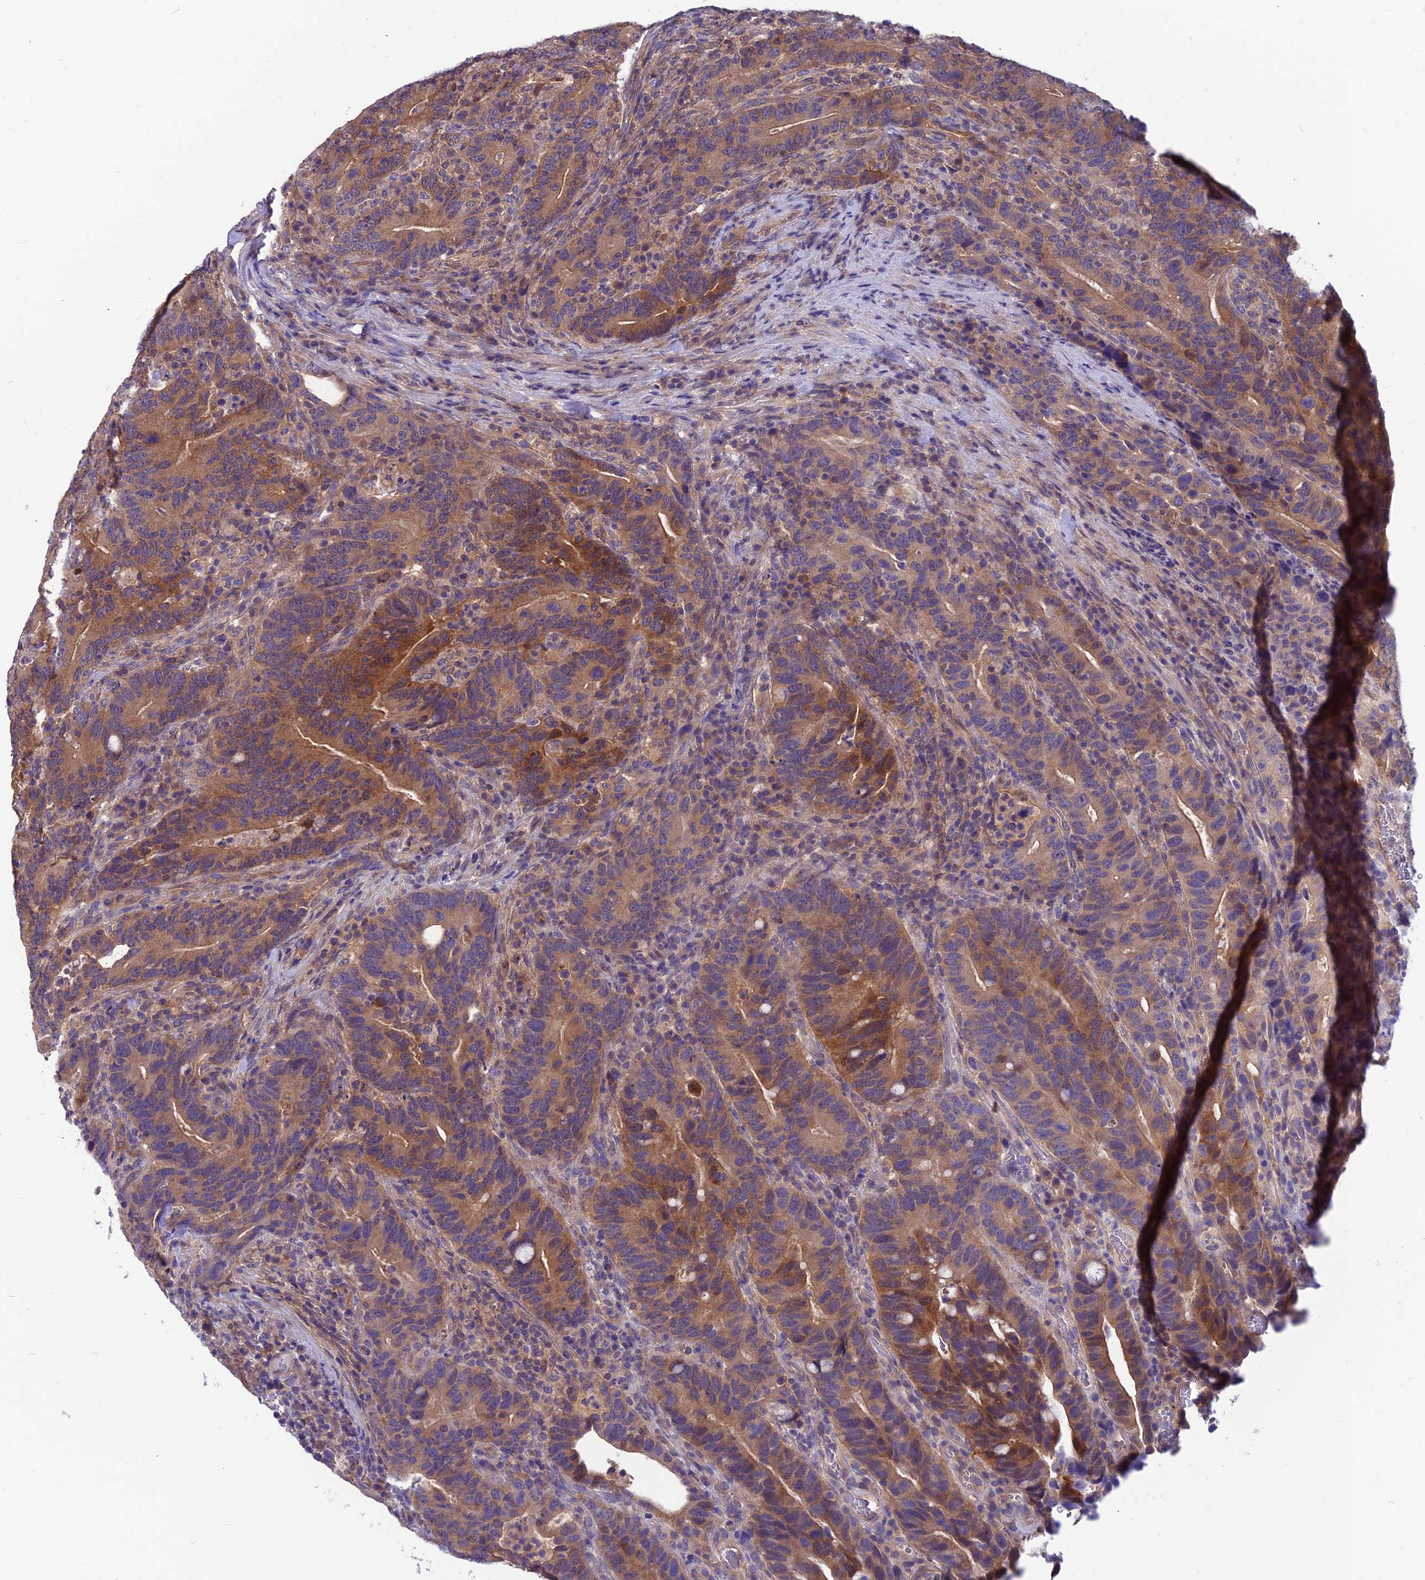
{"staining": {"intensity": "moderate", "quantity": ">75%", "location": "cytoplasmic/membranous"}, "tissue": "colorectal cancer", "cell_type": "Tumor cells", "image_type": "cancer", "snomed": [{"axis": "morphology", "description": "Adenocarcinoma, NOS"}, {"axis": "topography", "description": "Colon"}], "caption": "High-magnification brightfield microscopy of colorectal cancer stained with DAB (3,3'-diaminobenzidine) (brown) and counterstained with hematoxylin (blue). tumor cells exhibit moderate cytoplasmic/membranous staining is identified in approximately>75% of cells. The staining is performed using DAB brown chromogen to label protein expression. The nuclei are counter-stained blue using hematoxylin.", "gene": "MVD", "patient": {"sex": "female", "age": 66}}